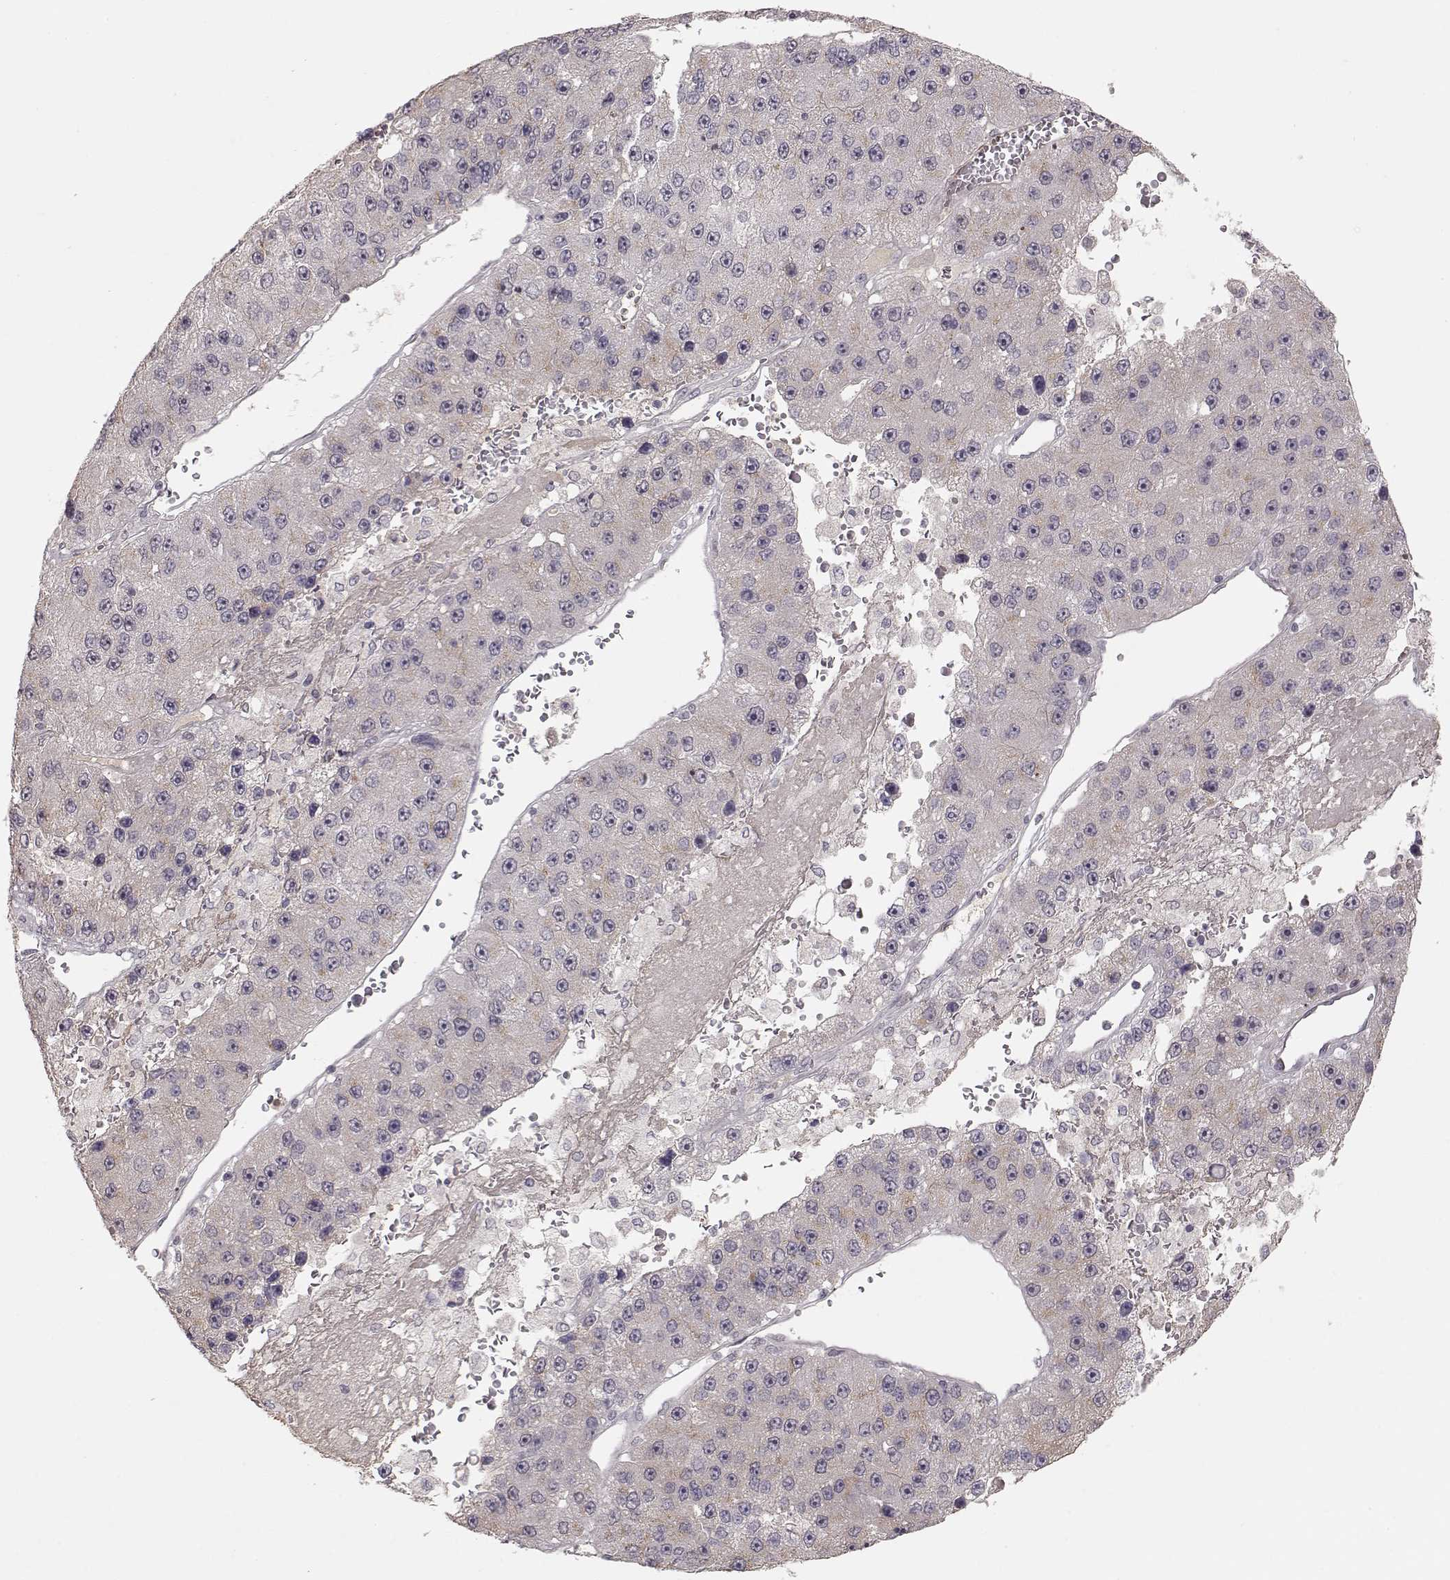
{"staining": {"intensity": "negative", "quantity": "none", "location": "none"}, "tissue": "liver cancer", "cell_type": "Tumor cells", "image_type": "cancer", "snomed": [{"axis": "morphology", "description": "Carcinoma, Hepatocellular, NOS"}, {"axis": "topography", "description": "Liver"}], "caption": "A histopathology image of liver hepatocellular carcinoma stained for a protein reveals no brown staining in tumor cells.", "gene": "PNMT", "patient": {"sex": "female", "age": 73}}